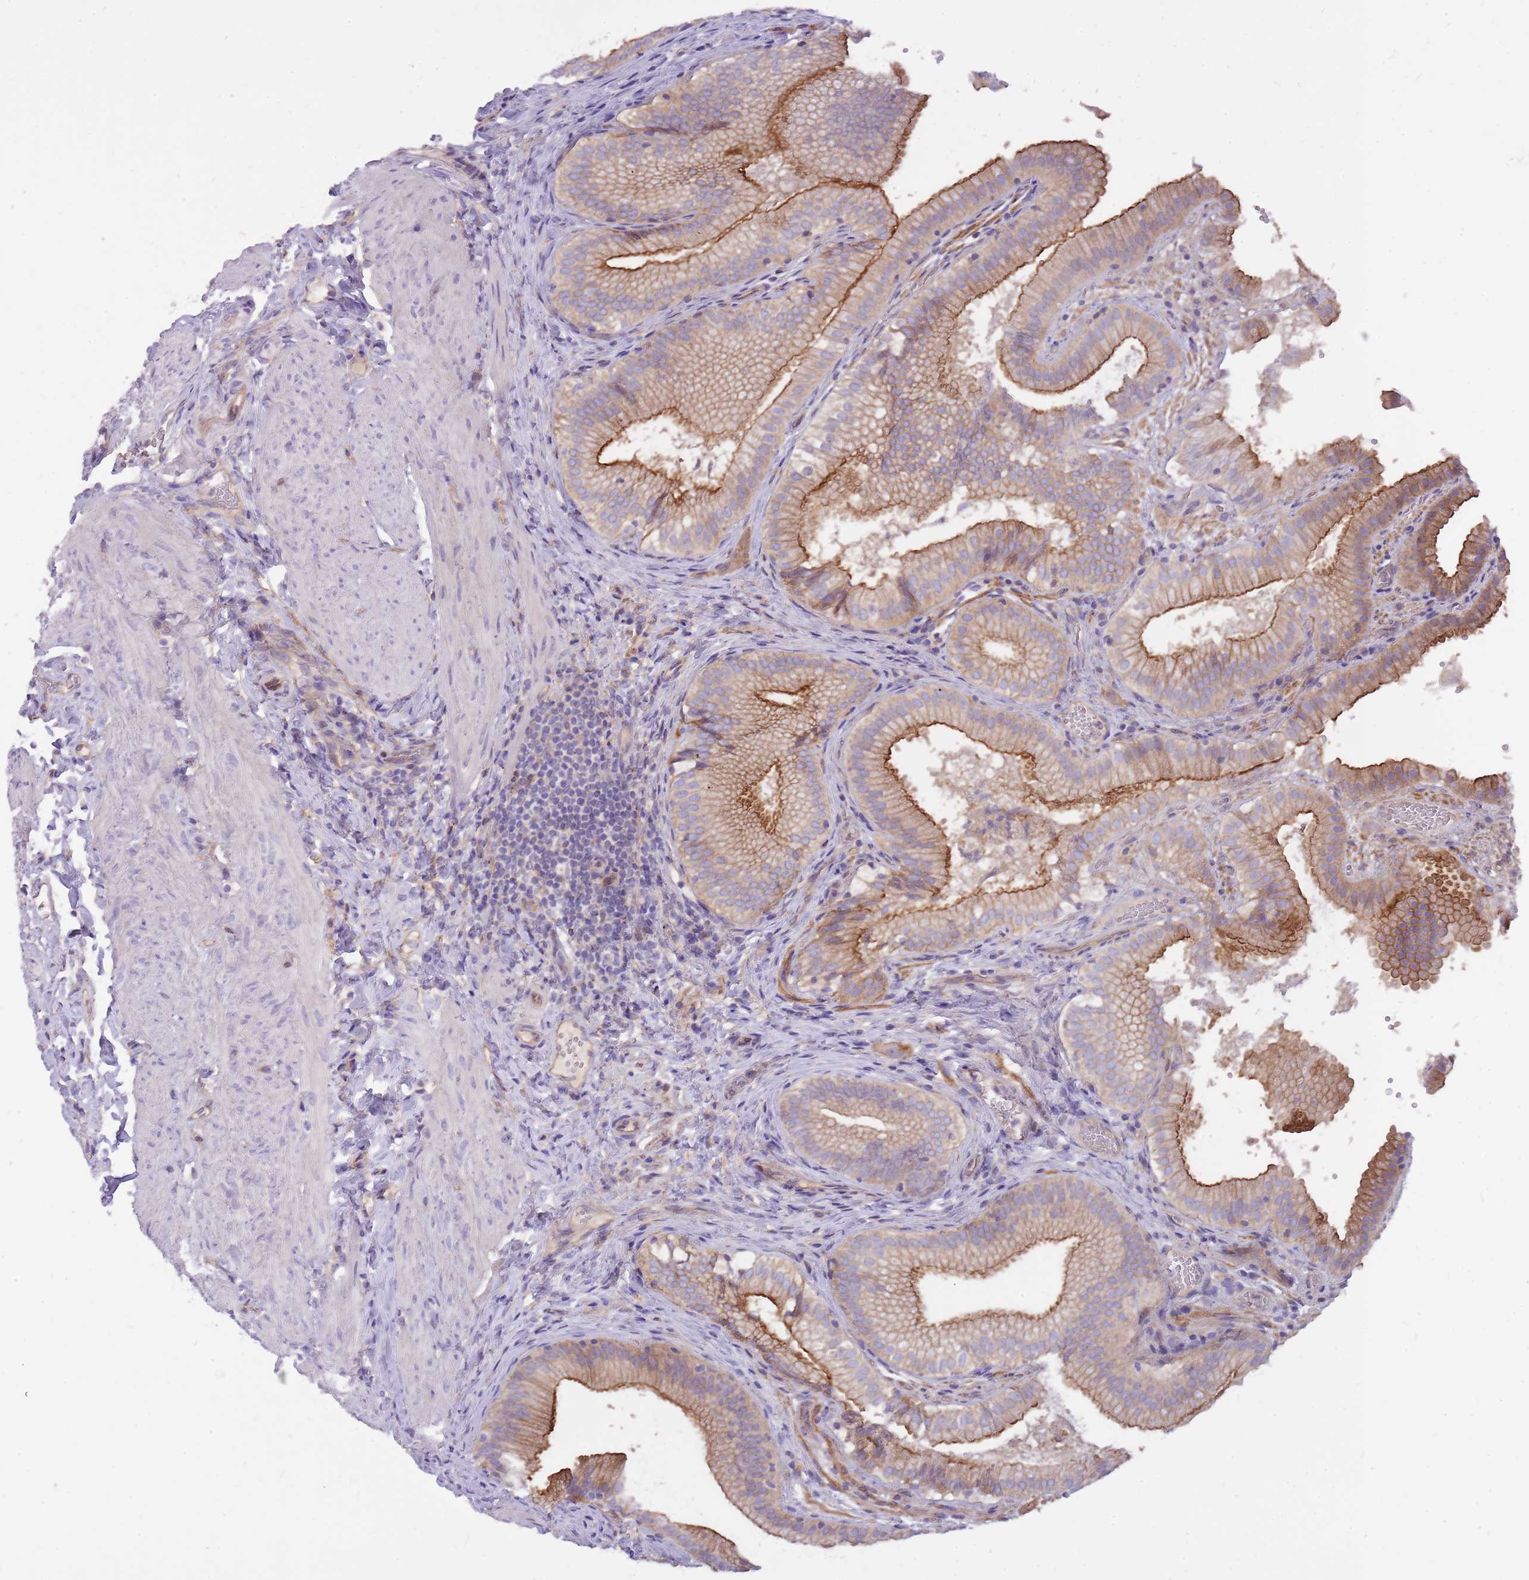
{"staining": {"intensity": "strong", "quantity": ">75%", "location": "cytoplasmic/membranous"}, "tissue": "gallbladder", "cell_type": "Glandular cells", "image_type": "normal", "snomed": [{"axis": "morphology", "description": "Normal tissue, NOS"}, {"axis": "topography", "description": "Gallbladder"}], "caption": "Glandular cells demonstrate high levels of strong cytoplasmic/membranous positivity in about >75% of cells in normal gallbladder.", "gene": "NTN4", "patient": {"sex": "female", "age": 30}}